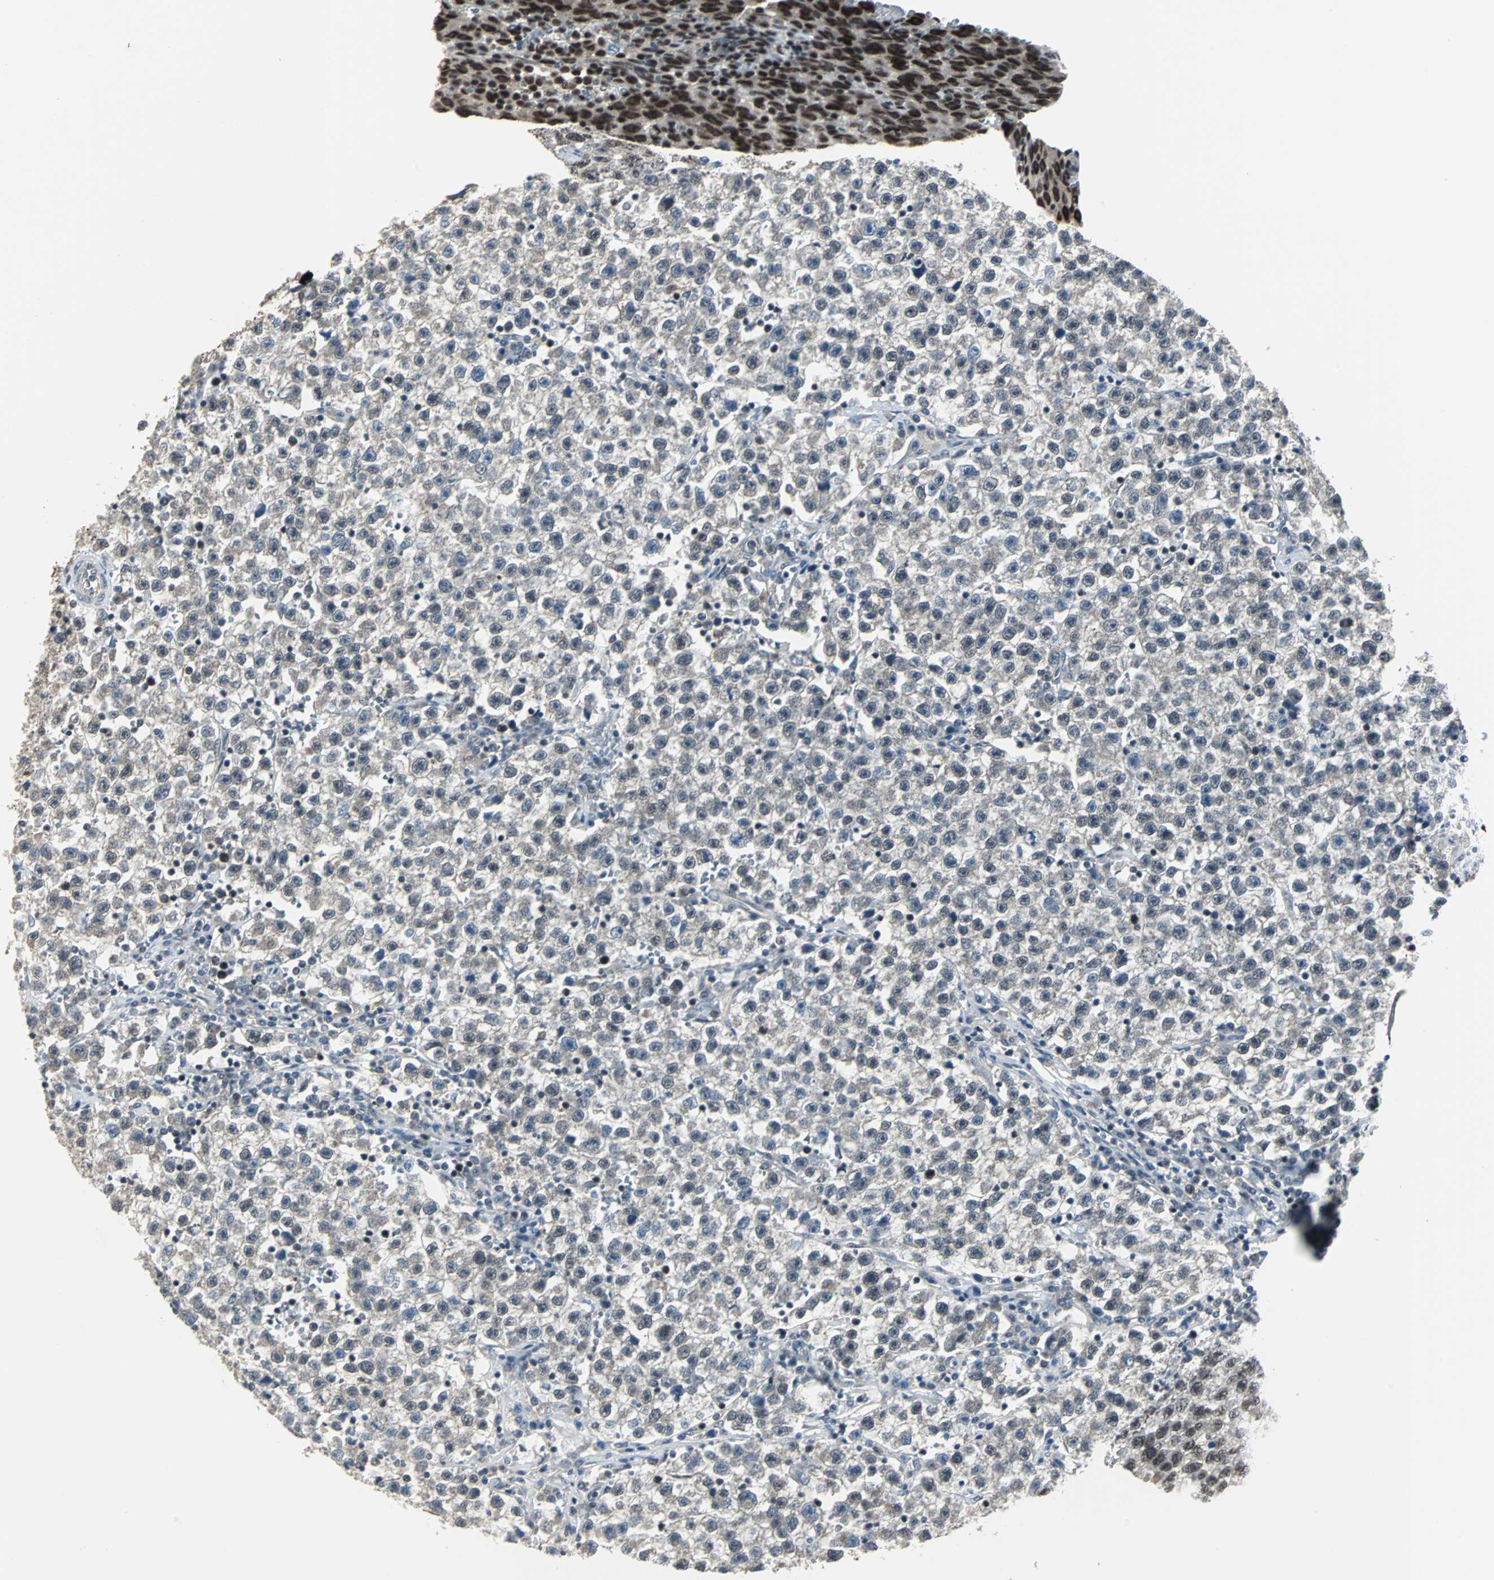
{"staining": {"intensity": "negative", "quantity": "none", "location": "none"}, "tissue": "testis cancer", "cell_type": "Tumor cells", "image_type": "cancer", "snomed": [{"axis": "morphology", "description": "Seminoma, NOS"}, {"axis": "topography", "description": "Testis"}], "caption": "High magnification brightfield microscopy of seminoma (testis) stained with DAB (3,3'-diaminobenzidine) (brown) and counterstained with hematoxylin (blue): tumor cells show no significant staining.", "gene": "MKX", "patient": {"sex": "male", "age": 22}}